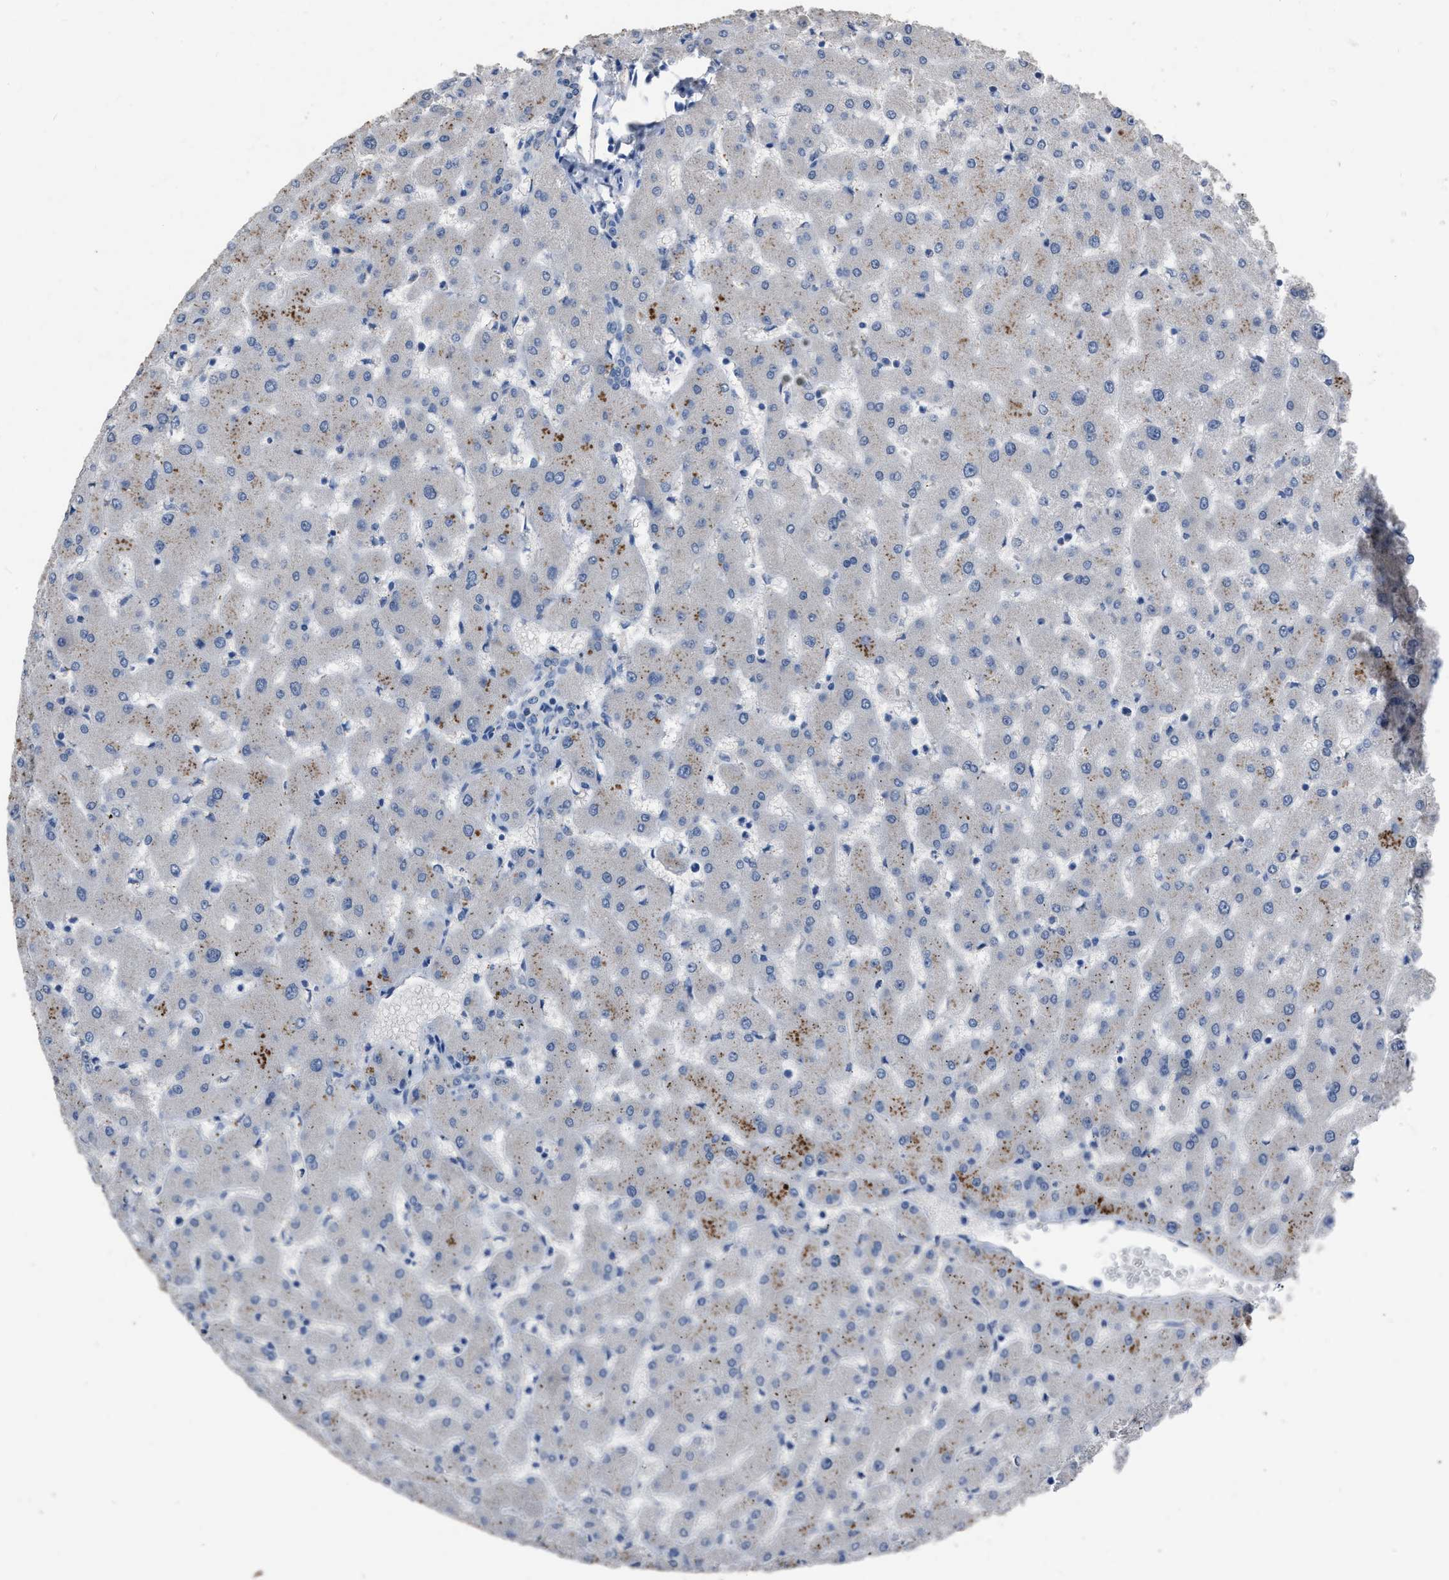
{"staining": {"intensity": "negative", "quantity": "none", "location": "none"}, "tissue": "liver", "cell_type": "Cholangiocytes", "image_type": "normal", "snomed": [{"axis": "morphology", "description": "Normal tissue, NOS"}, {"axis": "topography", "description": "Liver"}], "caption": "IHC image of normal liver: human liver stained with DAB (3,3'-diaminobenzidine) reveals no significant protein staining in cholangiocytes. (DAB immunohistochemistry (IHC), high magnification).", "gene": "HABP2", "patient": {"sex": "female", "age": 63}}